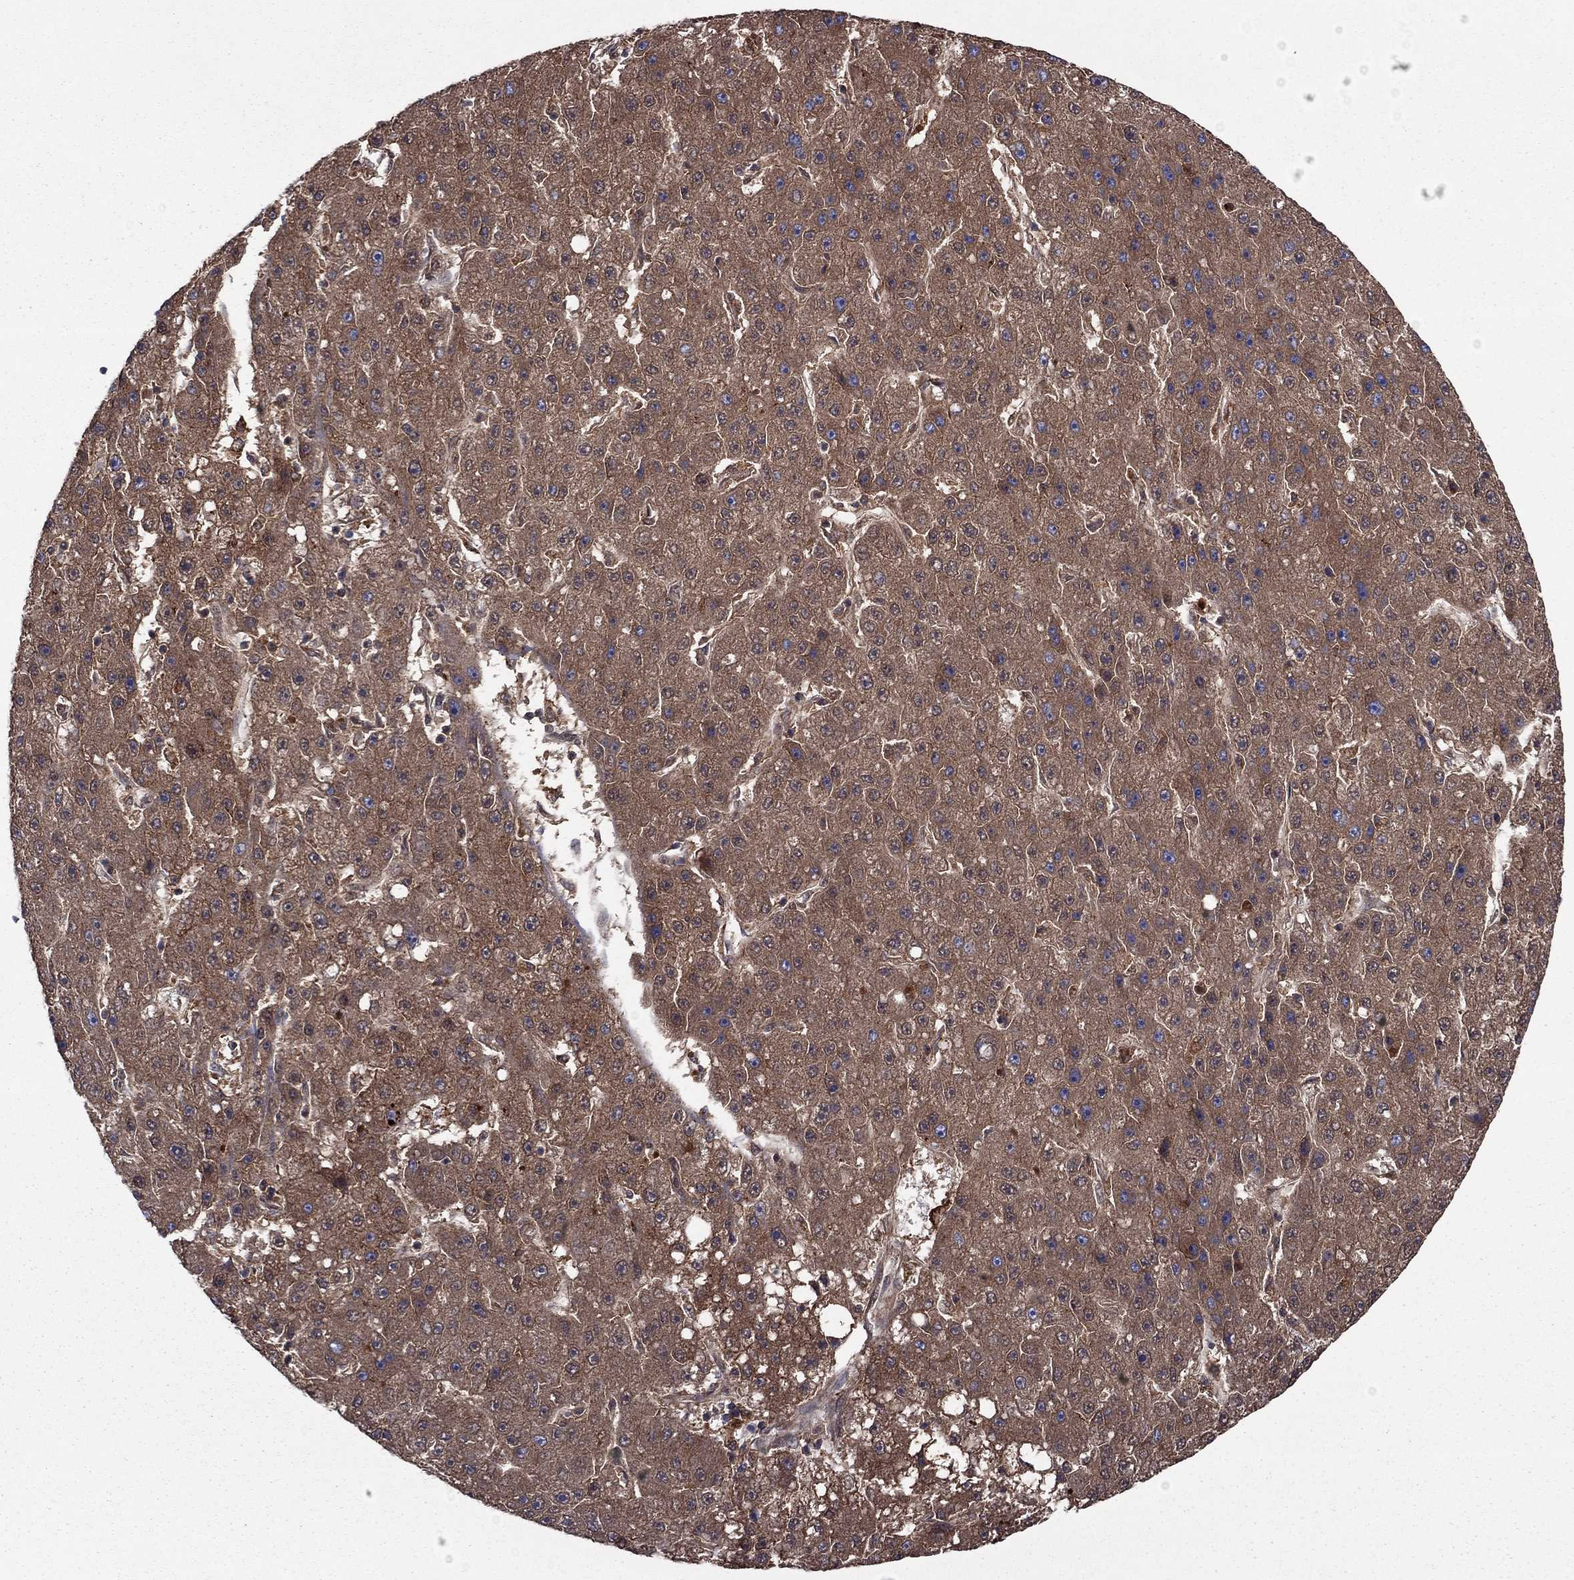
{"staining": {"intensity": "moderate", "quantity": ">75%", "location": "cytoplasmic/membranous"}, "tissue": "liver cancer", "cell_type": "Tumor cells", "image_type": "cancer", "snomed": [{"axis": "morphology", "description": "Carcinoma, Hepatocellular, NOS"}, {"axis": "topography", "description": "Liver"}], "caption": "The photomicrograph reveals a brown stain indicating the presence of a protein in the cytoplasmic/membranous of tumor cells in liver hepatocellular carcinoma. The staining was performed using DAB (3,3'-diaminobenzidine), with brown indicating positive protein expression. Nuclei are stained blue with hematoxylin.", "gene": "HPX", "patient": {"sex": "male", "age": 67}}